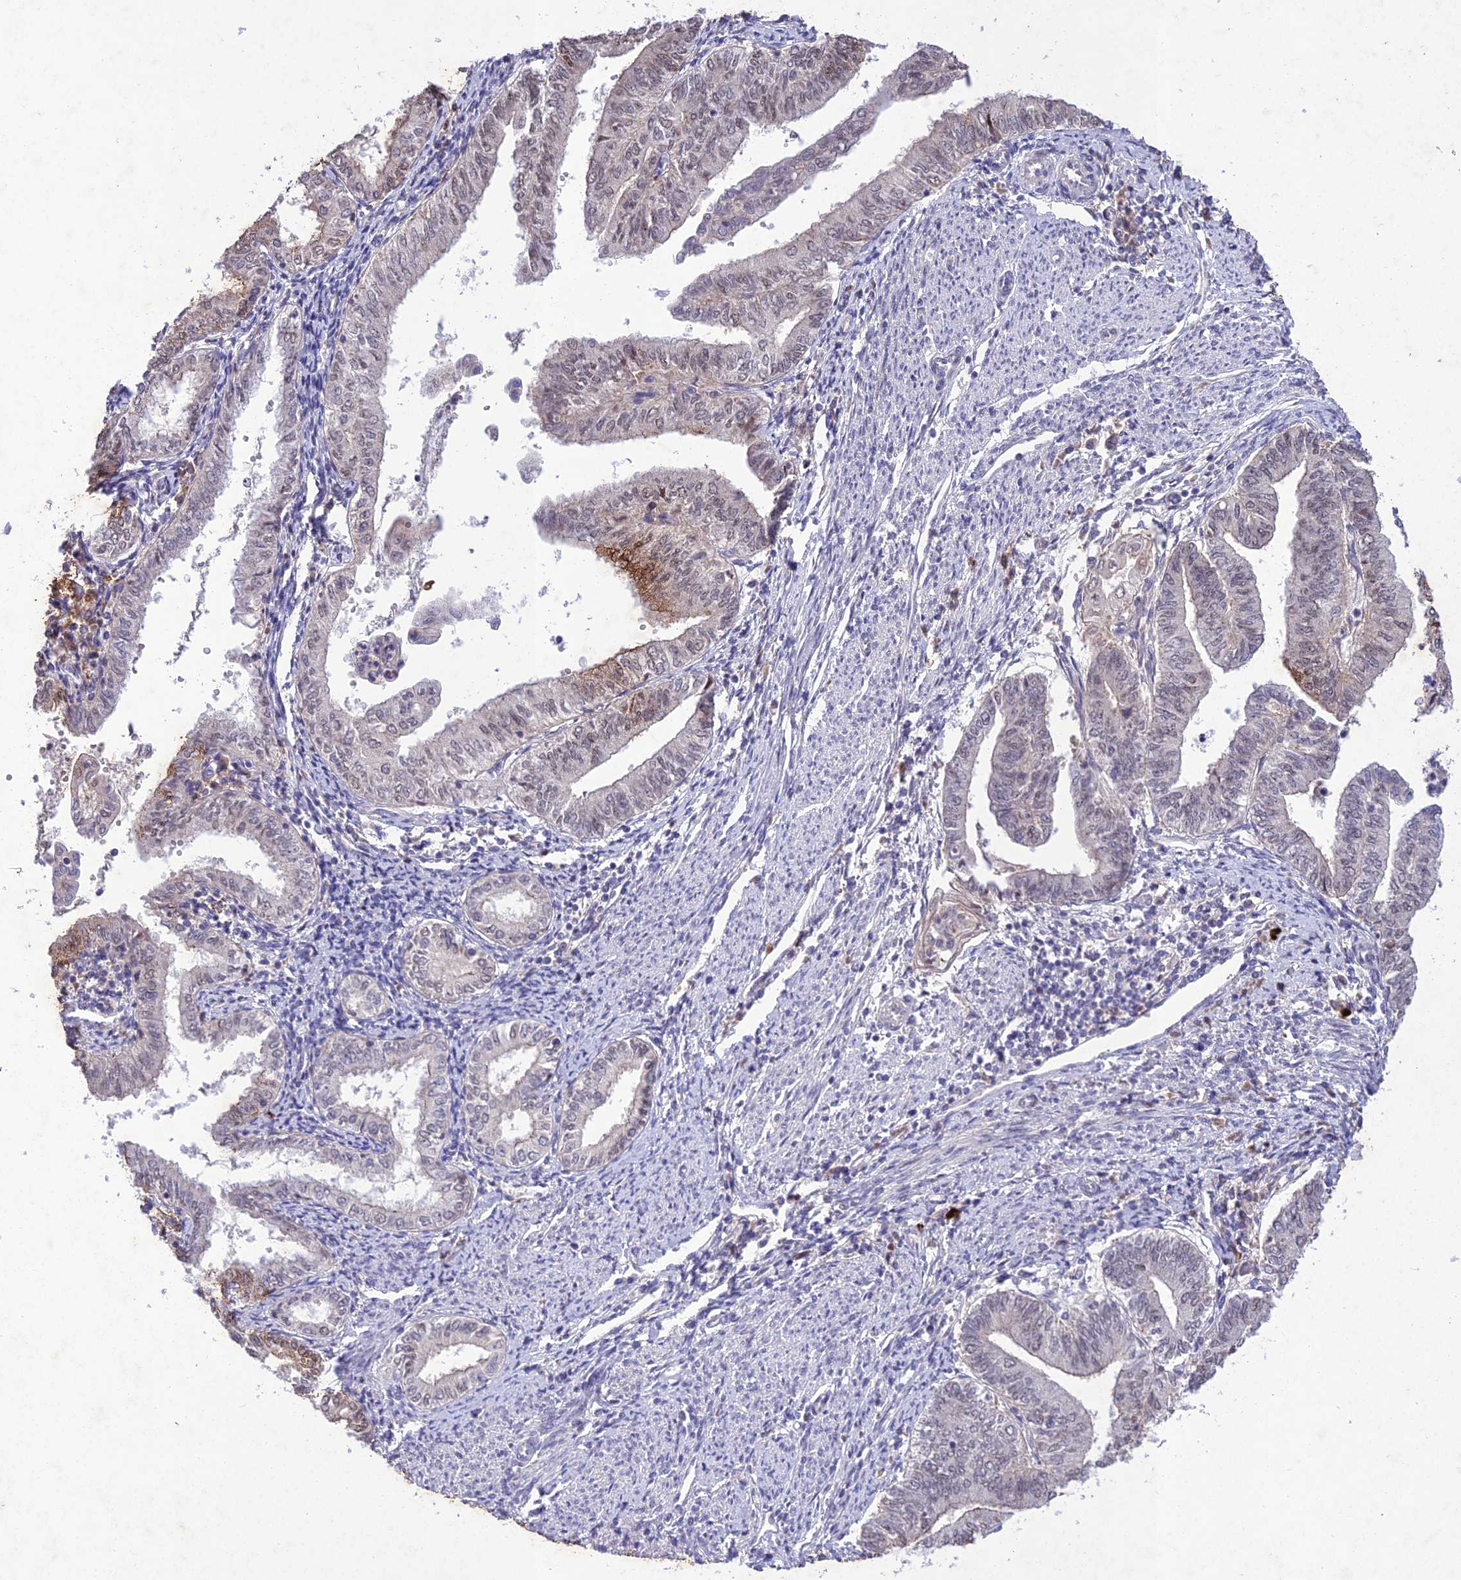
{"staining": {"intensity": "weak", "quantity": "<25%", "location": "nuclear"}, "tissue": "endometrial cancer", "cell_type": "Tumor cells", "image_type": "cancer", "snomed": [{"axis": "morphology", "description": "Adenocarcinoma, NOS"}, {"axis": "topography", "description": "Endometrium"}], "caption": "Immunohistochemical staining of human endometrial cancer displays no significant staining in tumor cells.", "gene": "ANKRD52", "patient": {"sex": "female", "age": 66}}